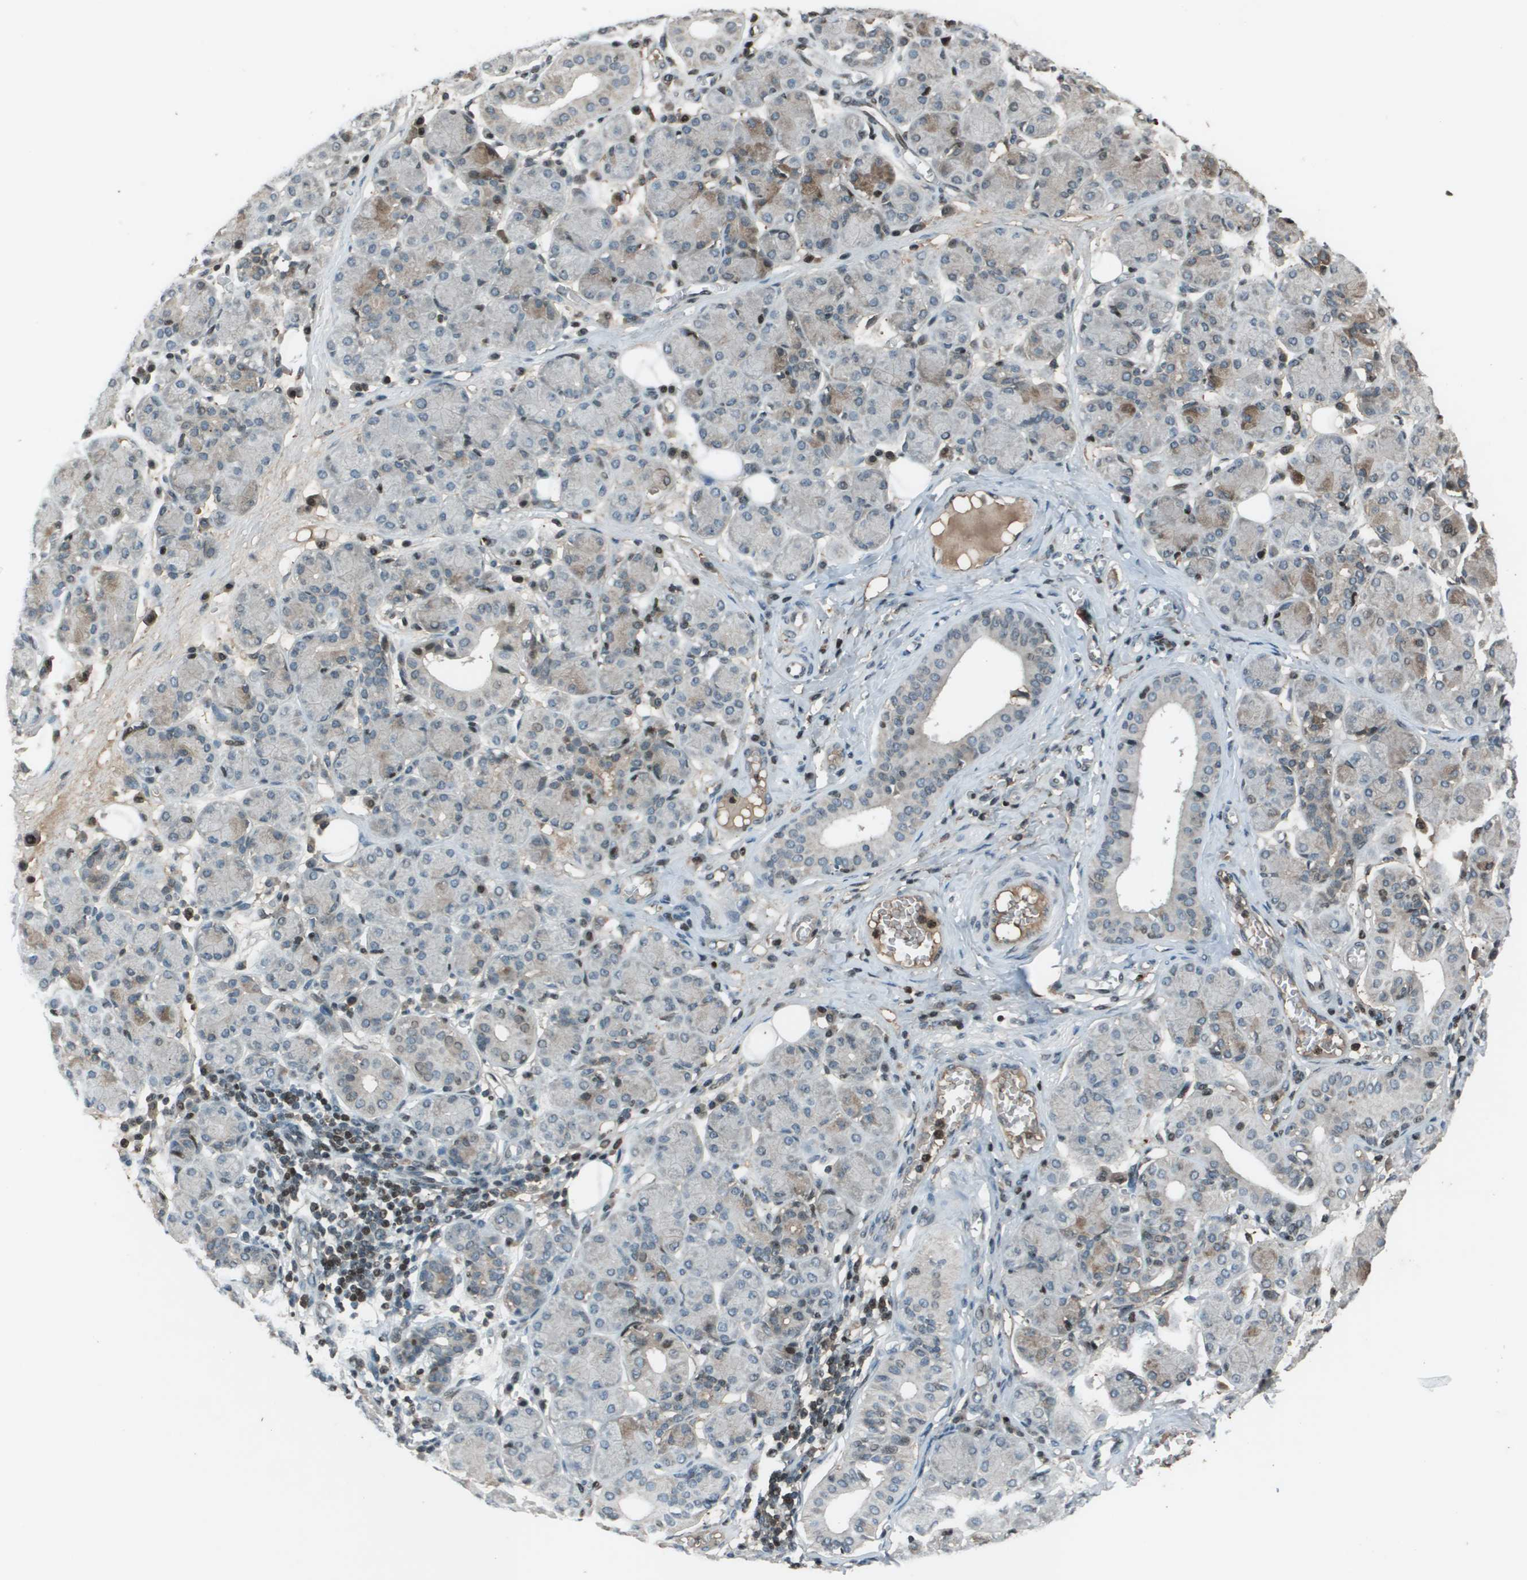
{"staining": {"intensity": "weak", "quantity": "<25%", "location": "cytoplasmic/membranous,nuclear"}, "tissue": "salivary gland", "cell_type": "Glandular cells", "image_type": "normal", "snomed": [{"axis": "morphology", "description": "Normal tissue, NOS"}, {"axis": "morphology", "description": "Inflammation, NOS"}, {"axis": "topography", "description": "Lymph node"}, {"axis": "topography", "description": "Salivary gland"}], "caption": "DAB (3,3'-diaminobenzidine) immunohistochemical staining of benign human salivary gland reveals no significant positivity in glandular cells.", "gene": "CXCL12", "patient": {"sex": "male", "age": 3}}